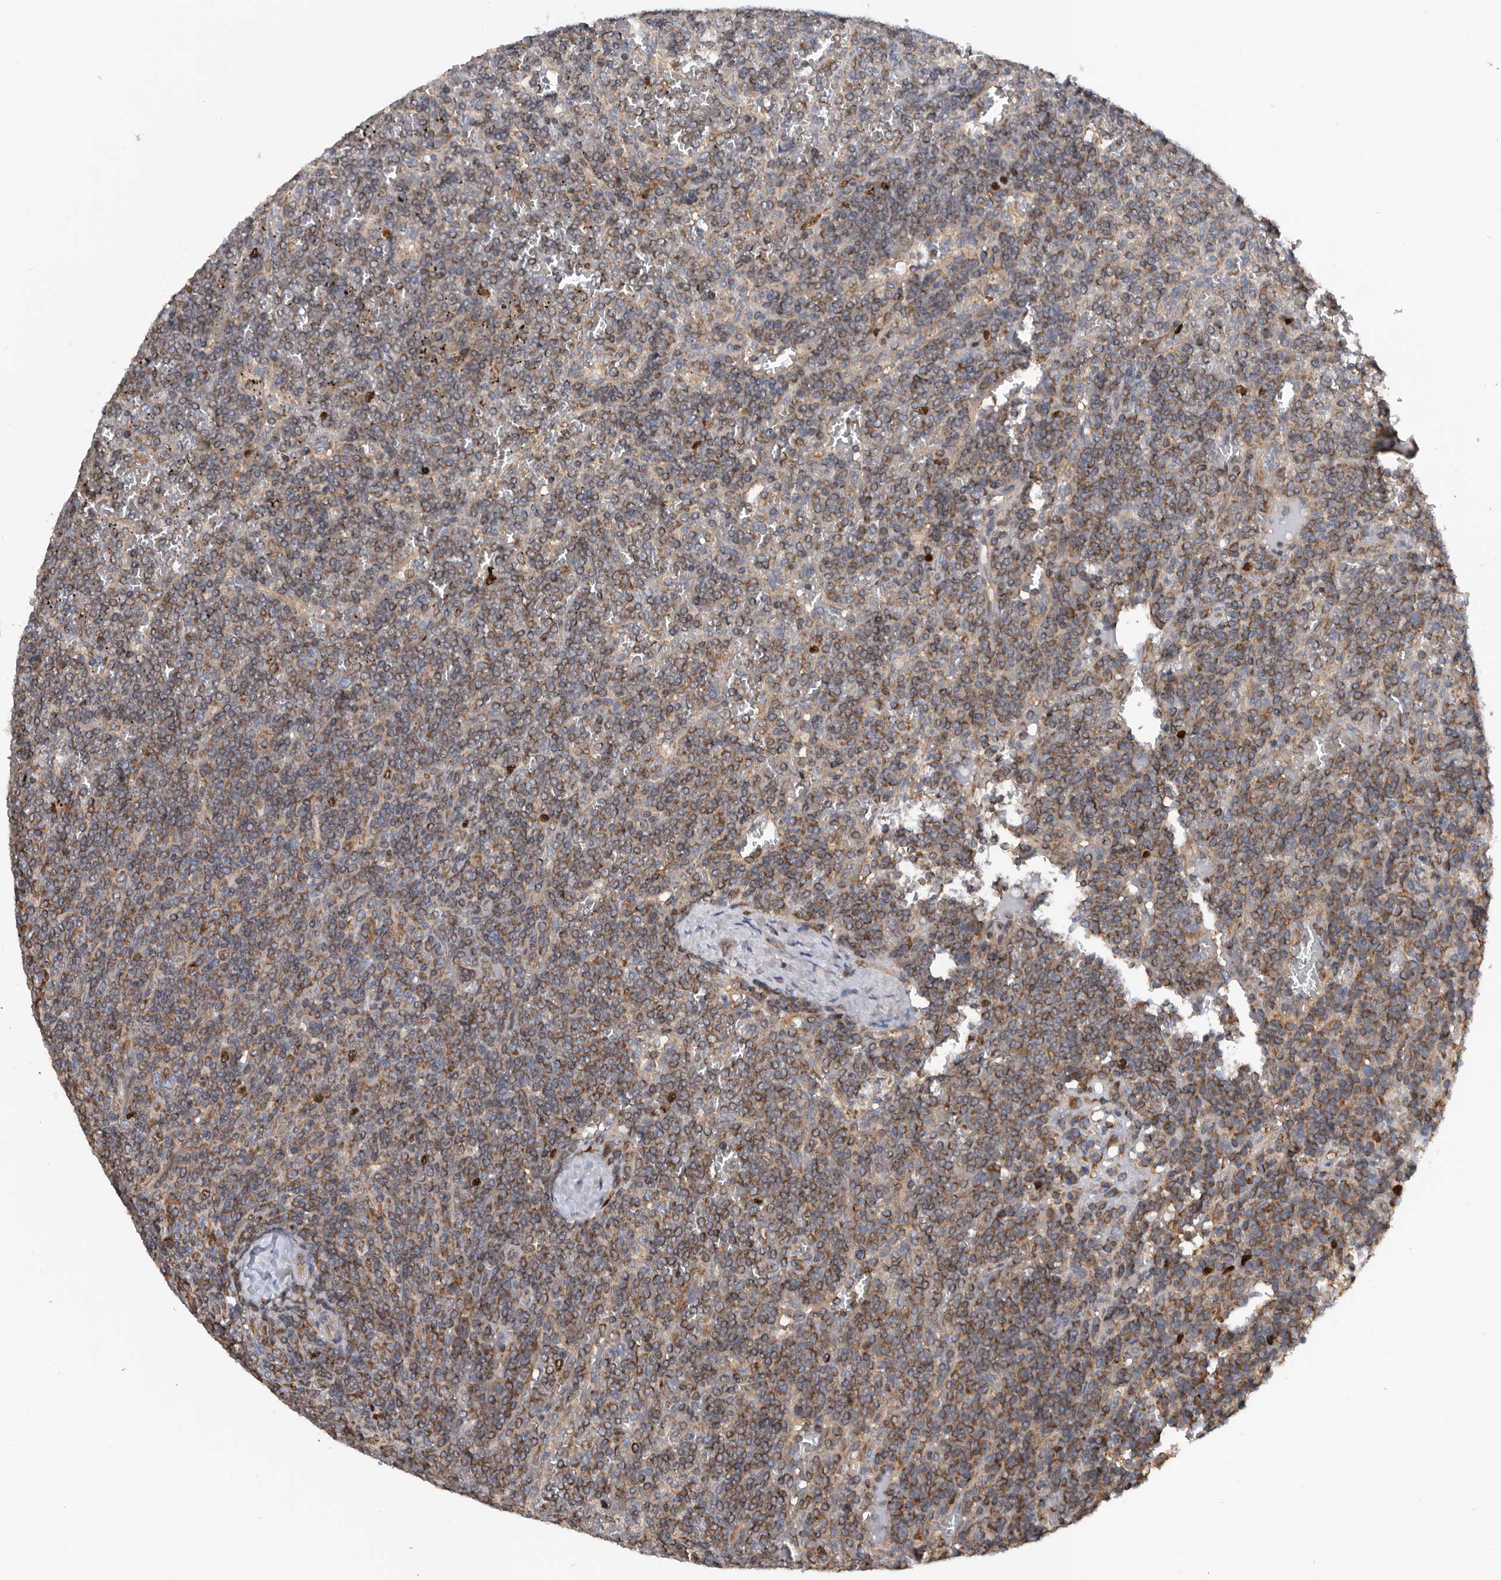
{"staining": {"intensity": "moderate", "quantity": "25%-75%", "location": "cytoplasmic/membranous"}, "tissue": "lymphoma", "cell_type": "Tumor cells", "image_type": "cancer", "snomed": [{"axis": "morphology", "description": "Malignant lymphoma, non-Hodgkin's type, Low grade"}, {"axis": "topography", "description": "Spleen"}], "caption": "Brown immunohistochemical staining in human low-grade malignant lymphoma, non-Hodgkin's type exhibits moderate cytoplasmic/membranous staining in approximately 25%-75% of tumor cells.", "gene": "ATAD2", "patient": {"sex": "female", "age": 19}}